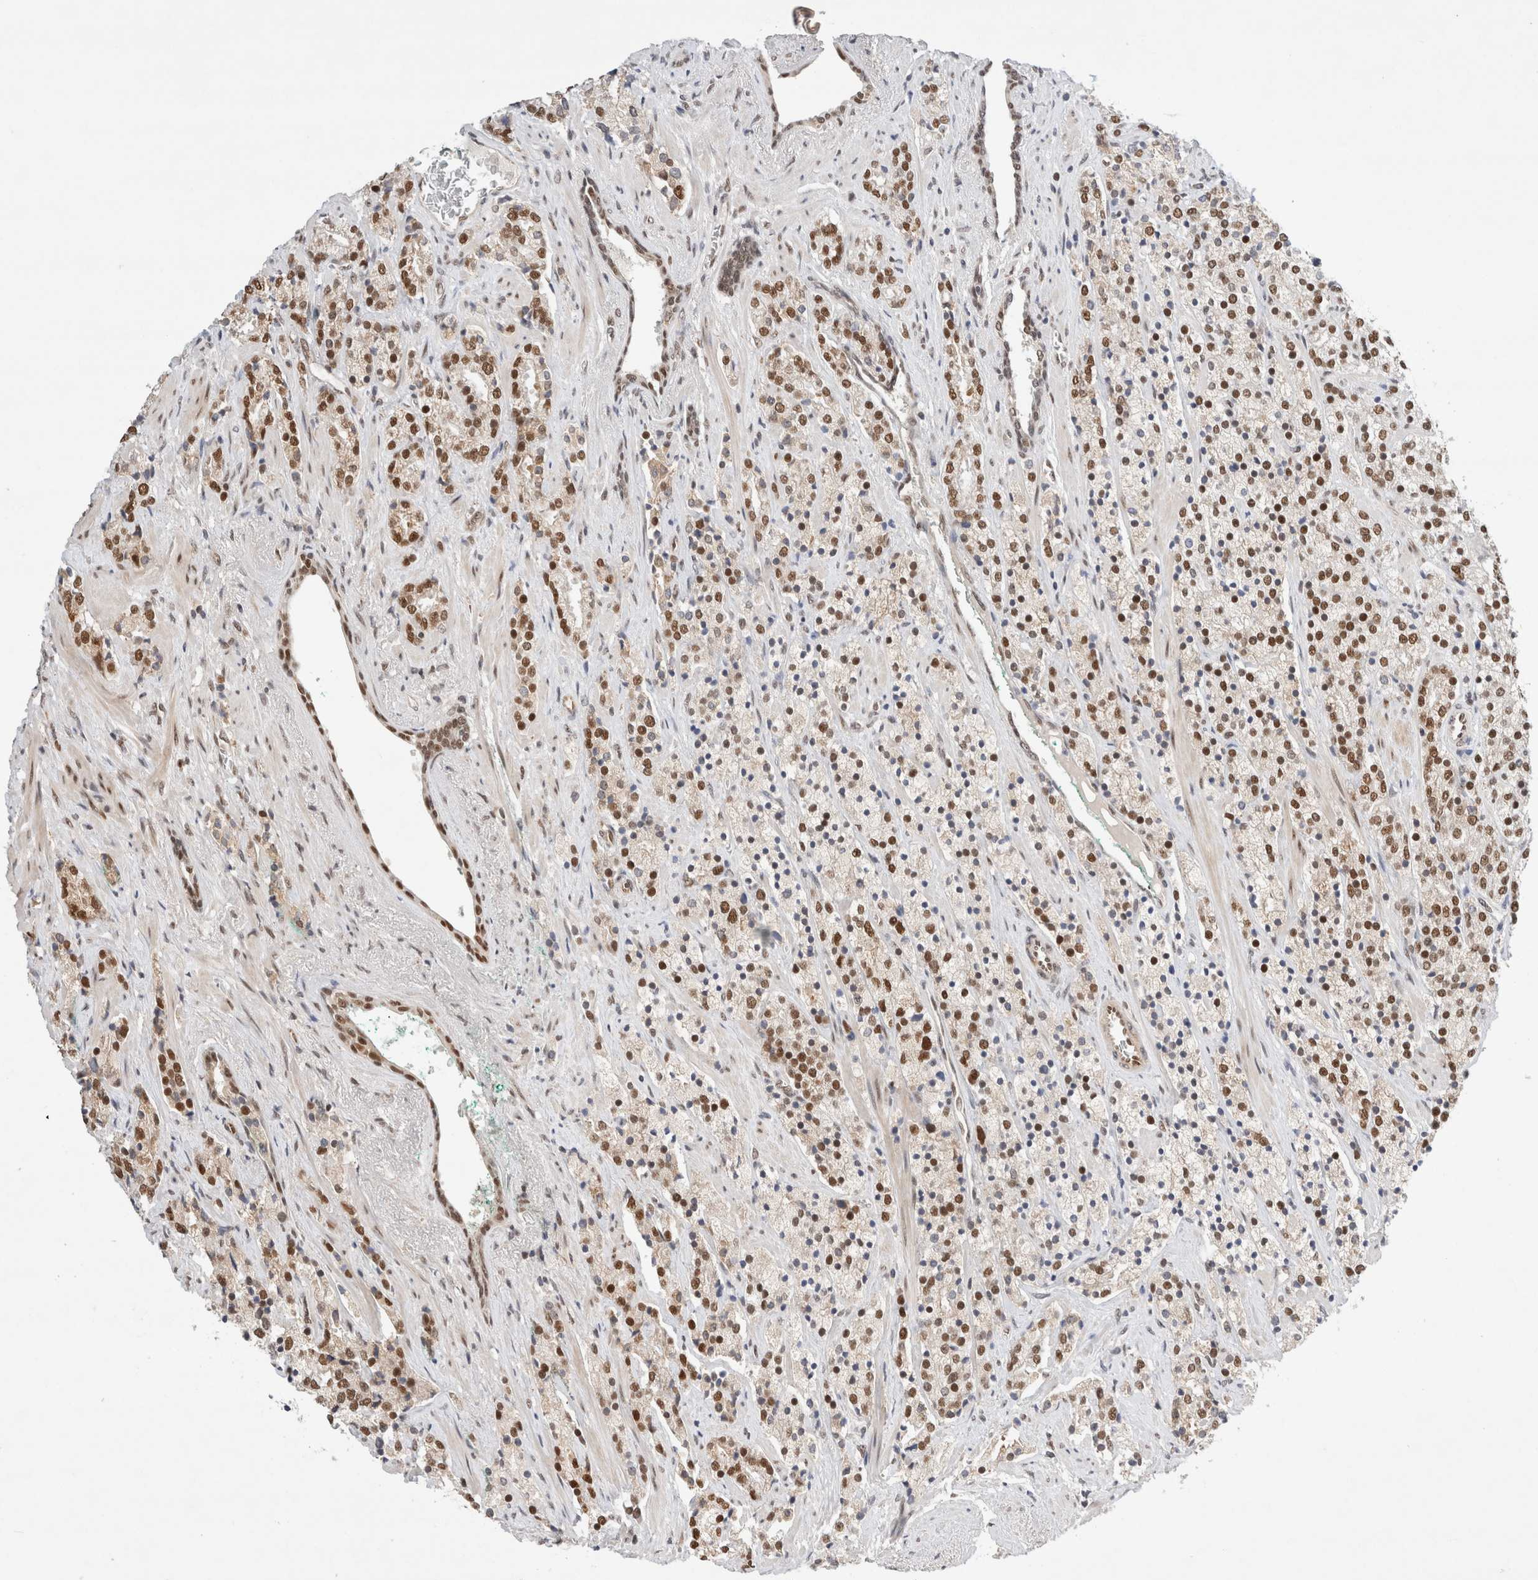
{"staining": {"intensity": "moderate", "quantity": ">75%", "location": "nuclear"}, "tissue": "prostate cancer", "cell_type": "Tumor cells", "image_type": "cancer", "snomed": [{"axis": "morphology", "description": "Adenocarcinoma, High grade"}, {"axis": "topography", "description": "Prostate"}], "caption": "IHC of human prostate cancer (adenocarcinoma (high-grade)) exhibits medium levels of moderate nuclear staining in about >75% of tumor cells. (DAB = brown stain, brightfield microscopy at high magnification).", "gene": "GTF2I", "patient": {"sex": "male", "age": 71}}